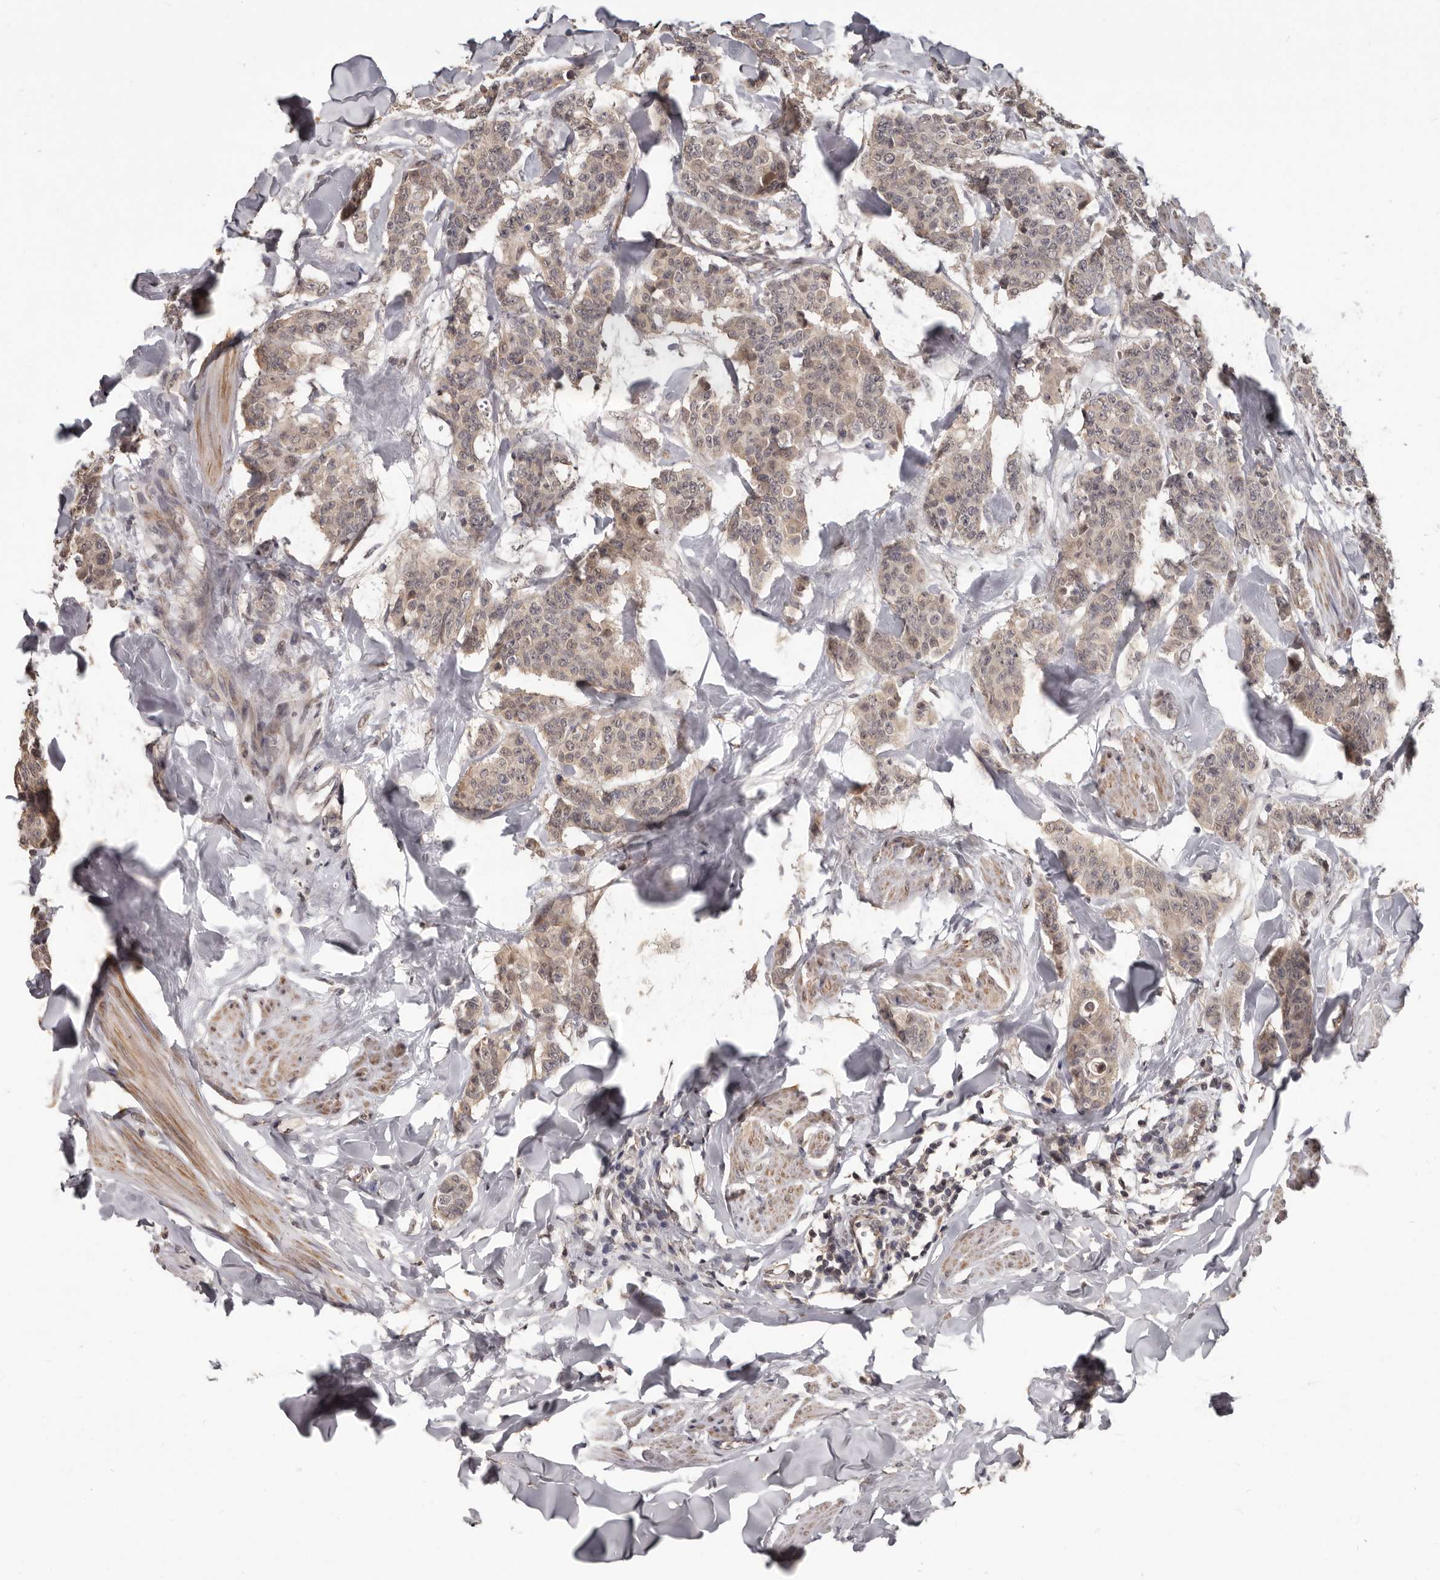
{"staining": {"intensity": "weak", "quantity": ">75%", "location": "cytoplasmic/membranous"}, "tissue": "breast cancer", "cell_type": "Tumor cells", "image_type": "cancer", "snomed": [{"axis": "morphology", "description": "Duct carcinoma"}, {"axis": "topography", "description": "Breast"}], "caption": "Infiltrating ductal carcinoma (breast) stained with a protein marker exhibits weak staining in tumor cells.", "gene": "ZFP14", "patient": {"sex": "female", "age": 40}}